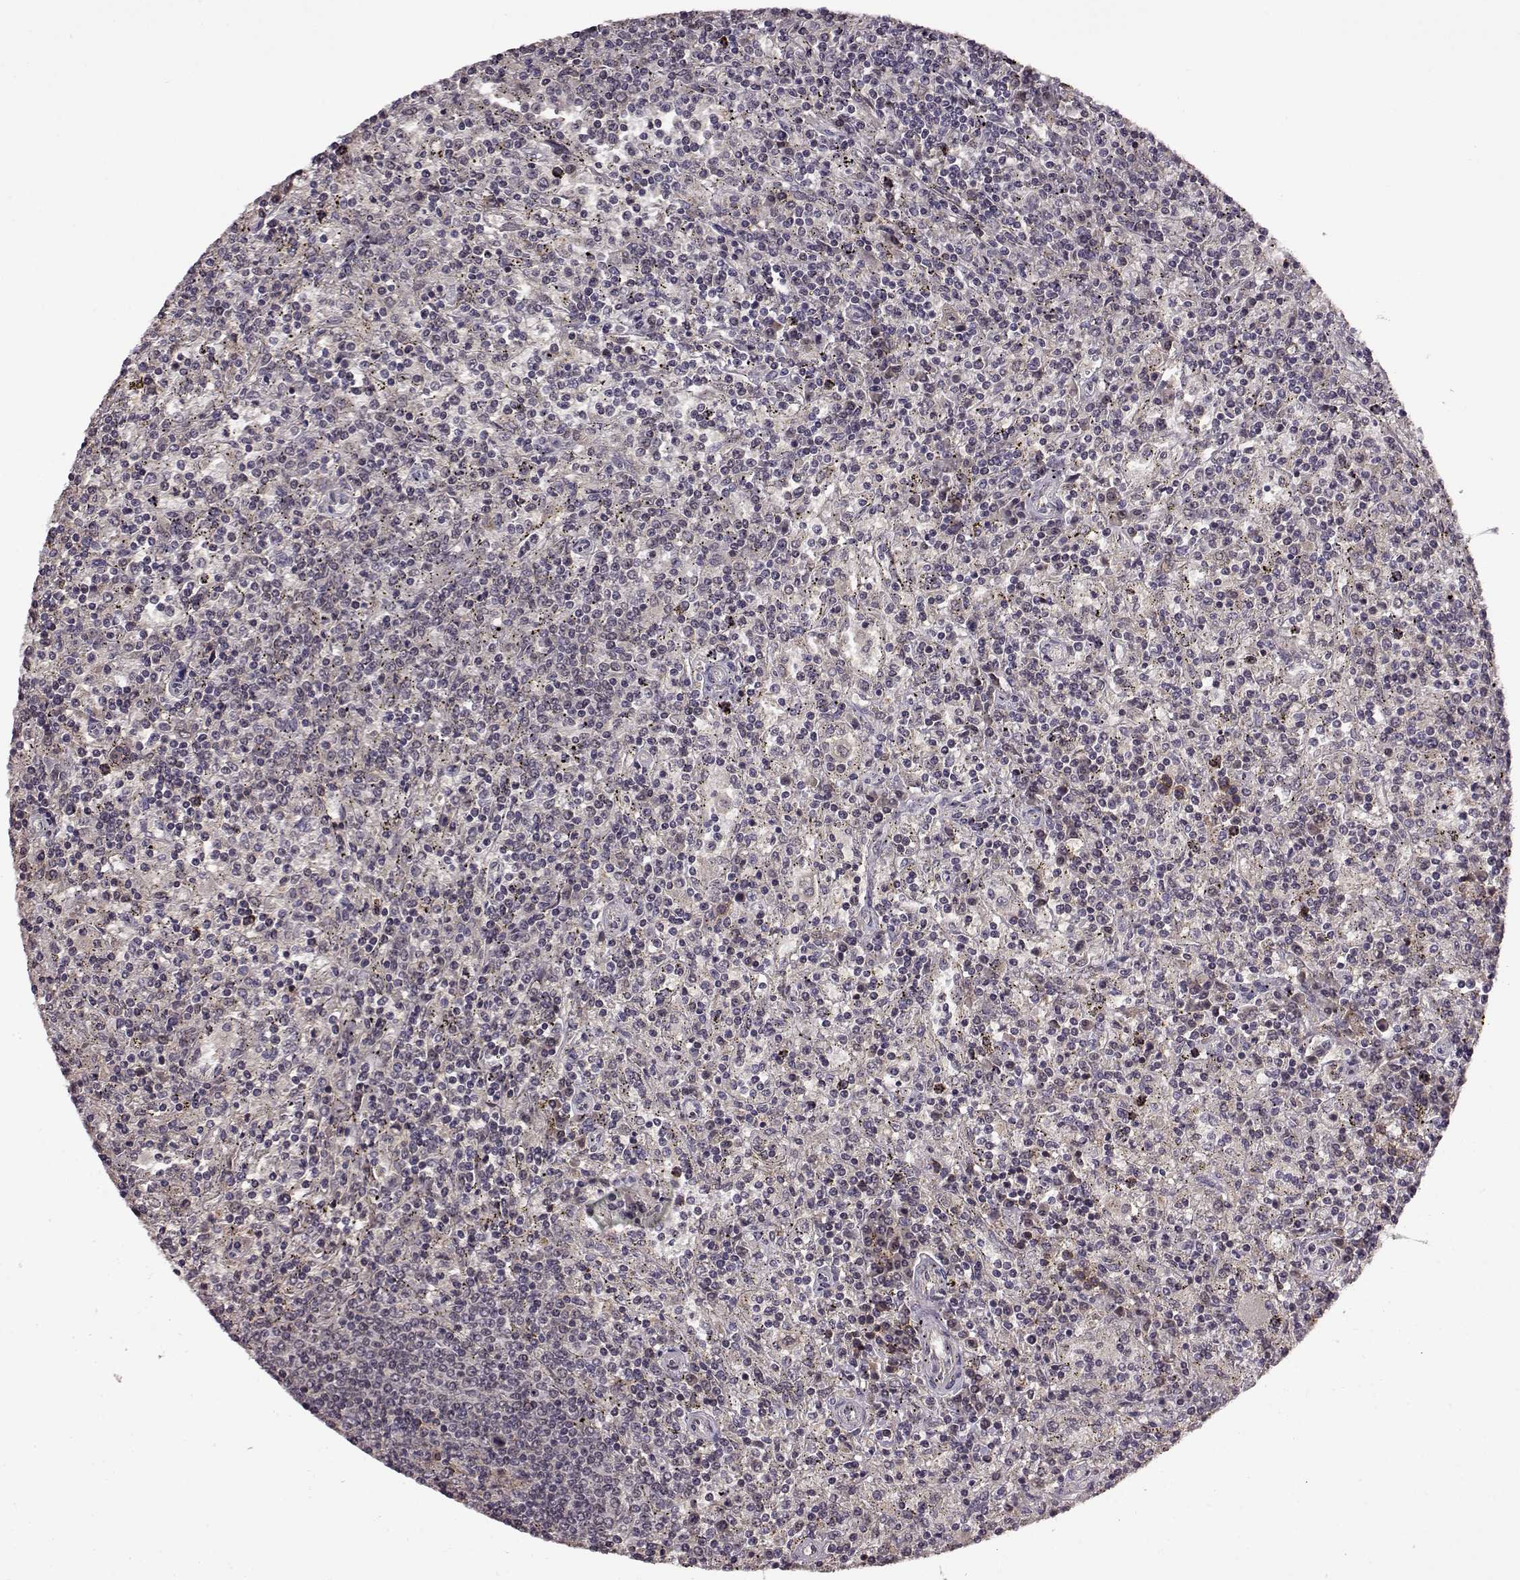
{"staining": {"intensity": "negative", "quantity": "none", "location": "none"}, "tissue": "lymphoma", "cell_type": "Tumor cells", "image_type": "cancer", "snomed": [{"axis": "morphology", "description": "Malignant lymphoma, non-Hodgkin's type, Low grade"}, {"axis": "topography", "description": "Spleen"}], "caption": "Human lymphoma stained for a protein using immunohistochemistry shows no positivity in tumor cells.", "gene": "MAIP1", "patient": {"sex": "male", "age": 62}}